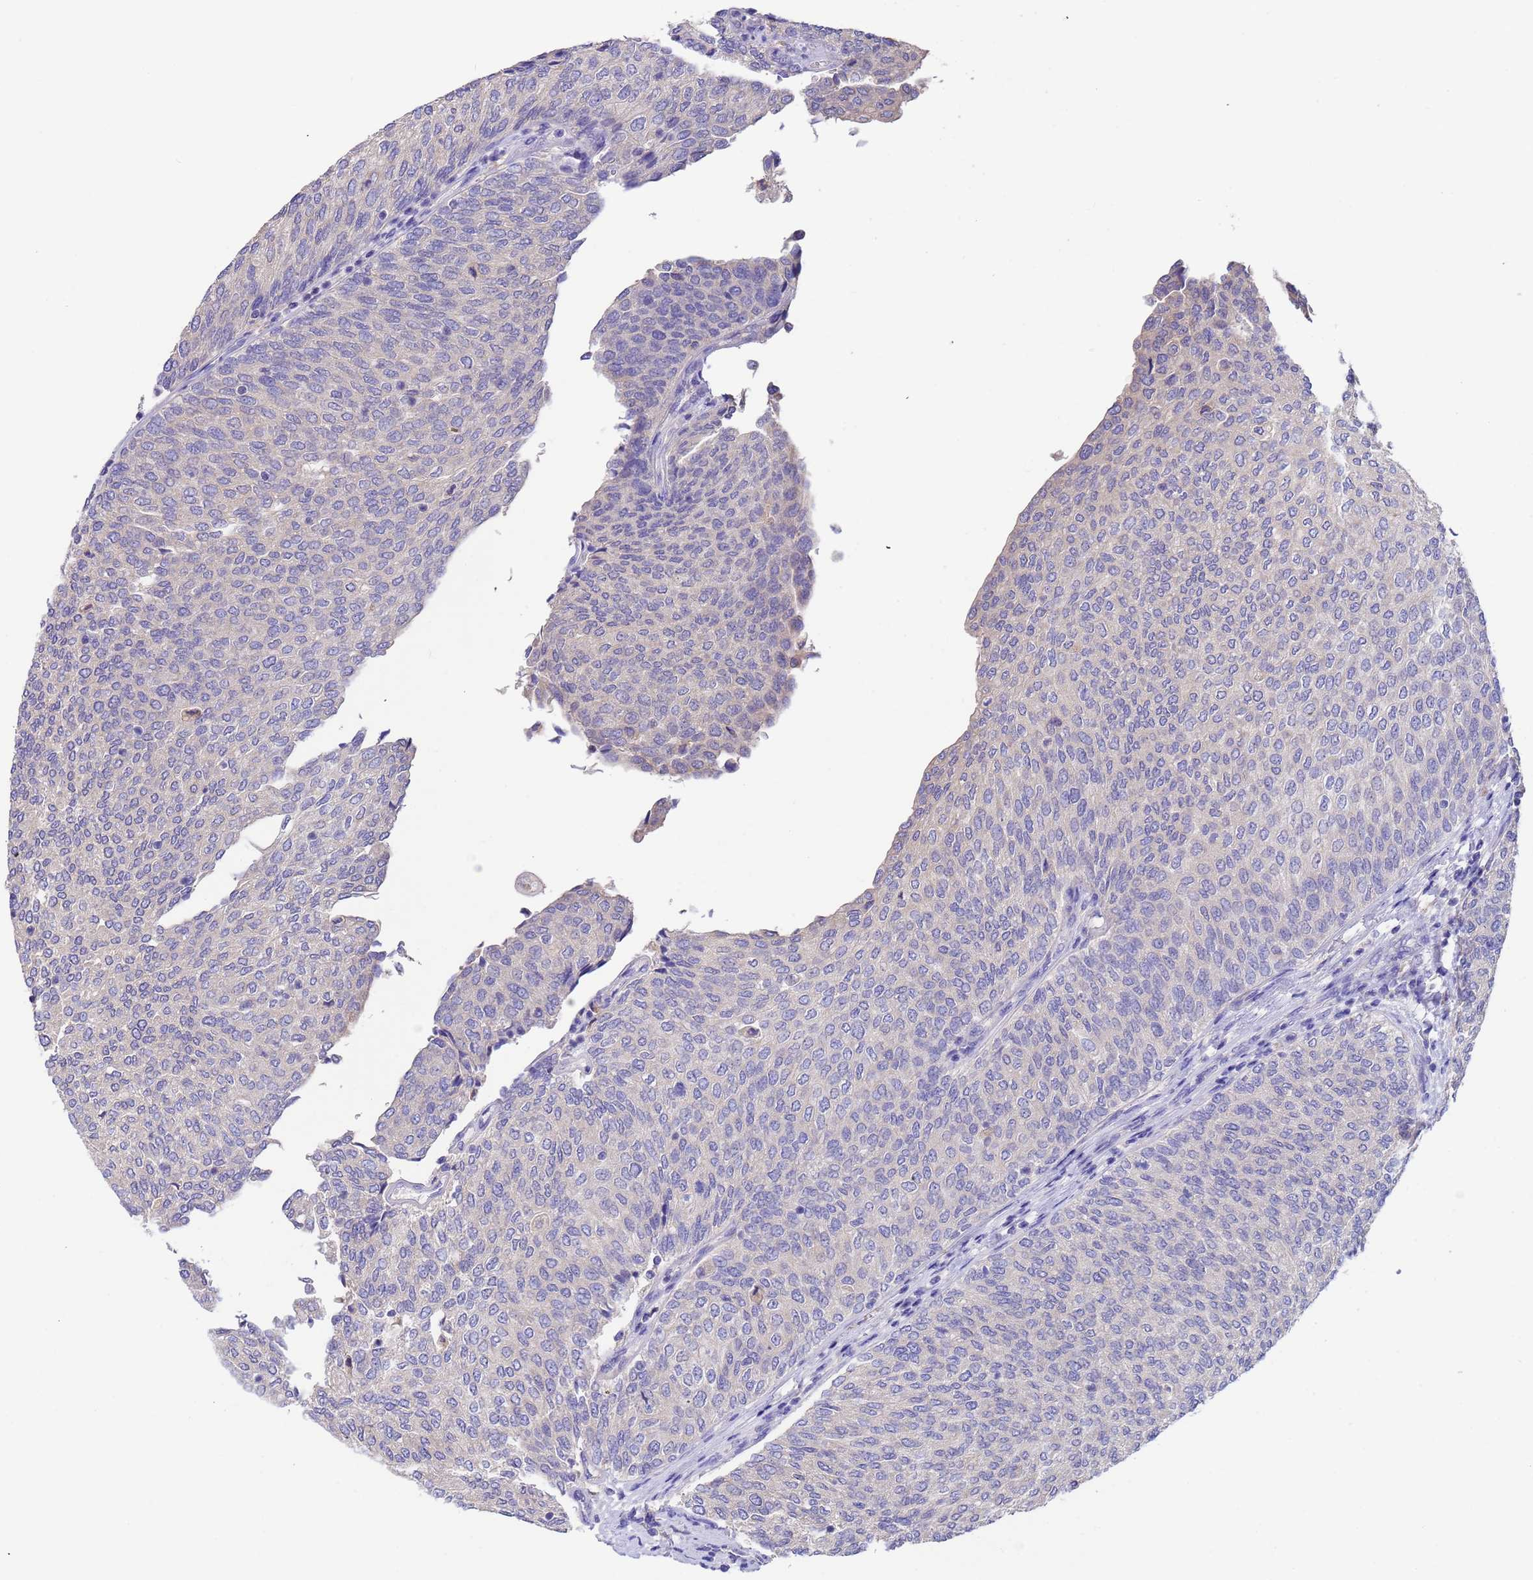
{"staining": {"intensity": "negative", "quantity": "none", "location": "none"}, "tissue": "urothelial cancer", "cell_type": "Tumor cells", "image_type": "cancer", "snomed": [{"axis": "morphology", "description": "Urothelial carcinoma, Low grade"}, {"axis": "topography", "description": "Urinary bladder"}], "caption": "The immunohistochemistry (IHC) photomicrograph has no significant expression in tumor cells of urothelial cancer tissue. The staining is performed using DAB brown chromogen with nuclei counter-stained in using hematoxylin.", "gene": "SRL", "patient": {"sex": "female", "age": 79}}